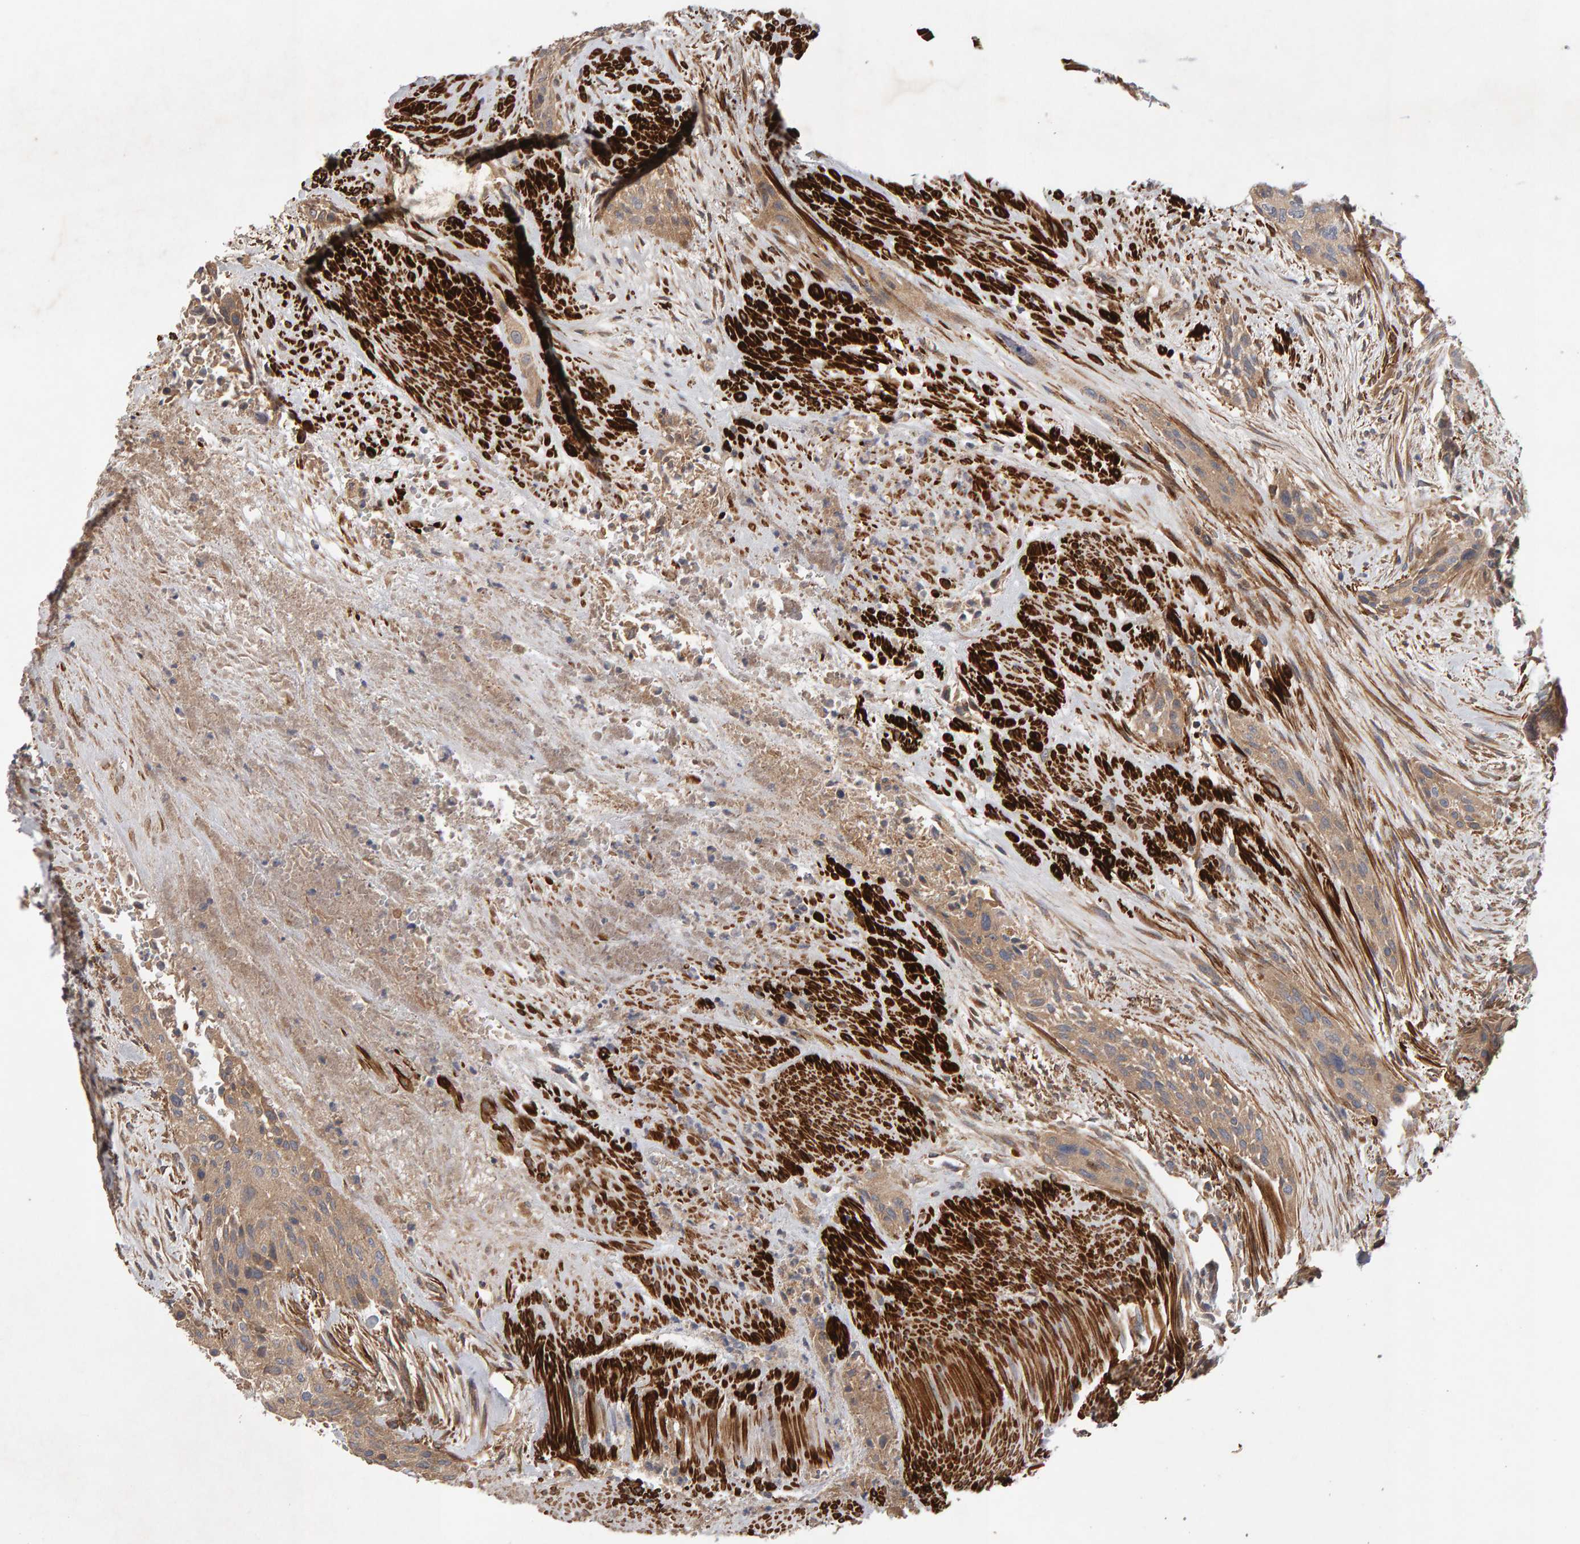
{"staining": {"intensity": "weak", "quantity": ">75%", "location": "cytoplasmic/membranous"}, "tissue": "urothelial cancer", "cell_type": "Tumor cells", "image_type": "cancer", "snomed": [{"axis": "morphology", "description": "Urothelial carcinoma, High grade"}, {"axis": "topography", "description": "Urinary bladder"}], "caption": "Tumor cells exhibit low levels of weak cytoplasmic/membranous positivity in about >75% of cells in urothelial cancer.", "gene": "RNF19A", "patient": {"sex": "male", "age": 35}}